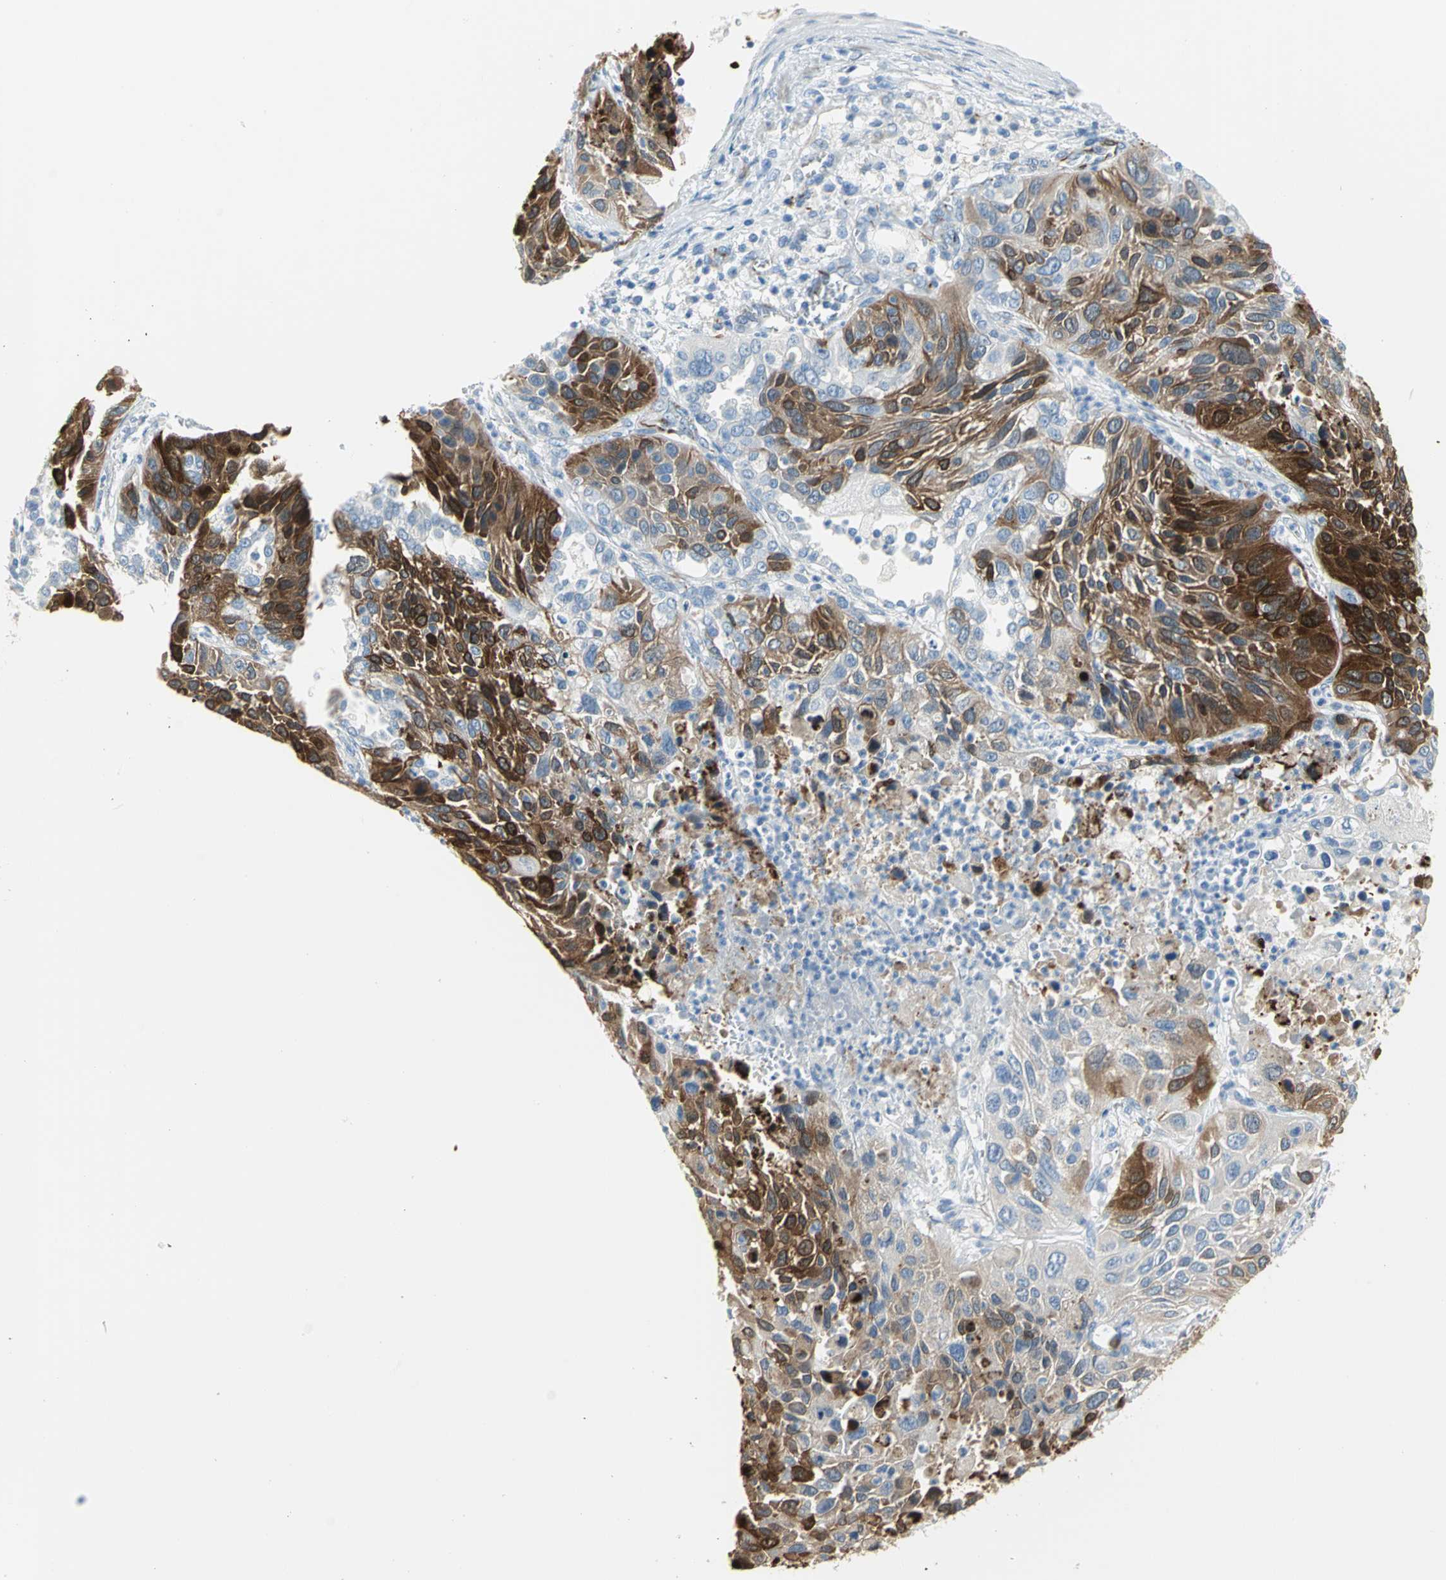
{"staining": {"intensity": "strong", "quantity": ">75%", "location": "cytoplasmic/membranous"}, "tissue": "lung cancer", "cell_type": "Tumor cells", "image_type": "cancer", "snomed": [{"axis": "morphology", "description": "Squamous cell carcinoma, NOS"}, {"axis": "topography", "description": "Lung"}], "caption": "Brown immunohistochemical staining in squamous cell carcinoma (lung) reveals strong cytoplasmic/membranous staining in approximately >75% of tumor cells.", "gene": "ALOX15", "patient": {"sex": "female", "age": 76}}